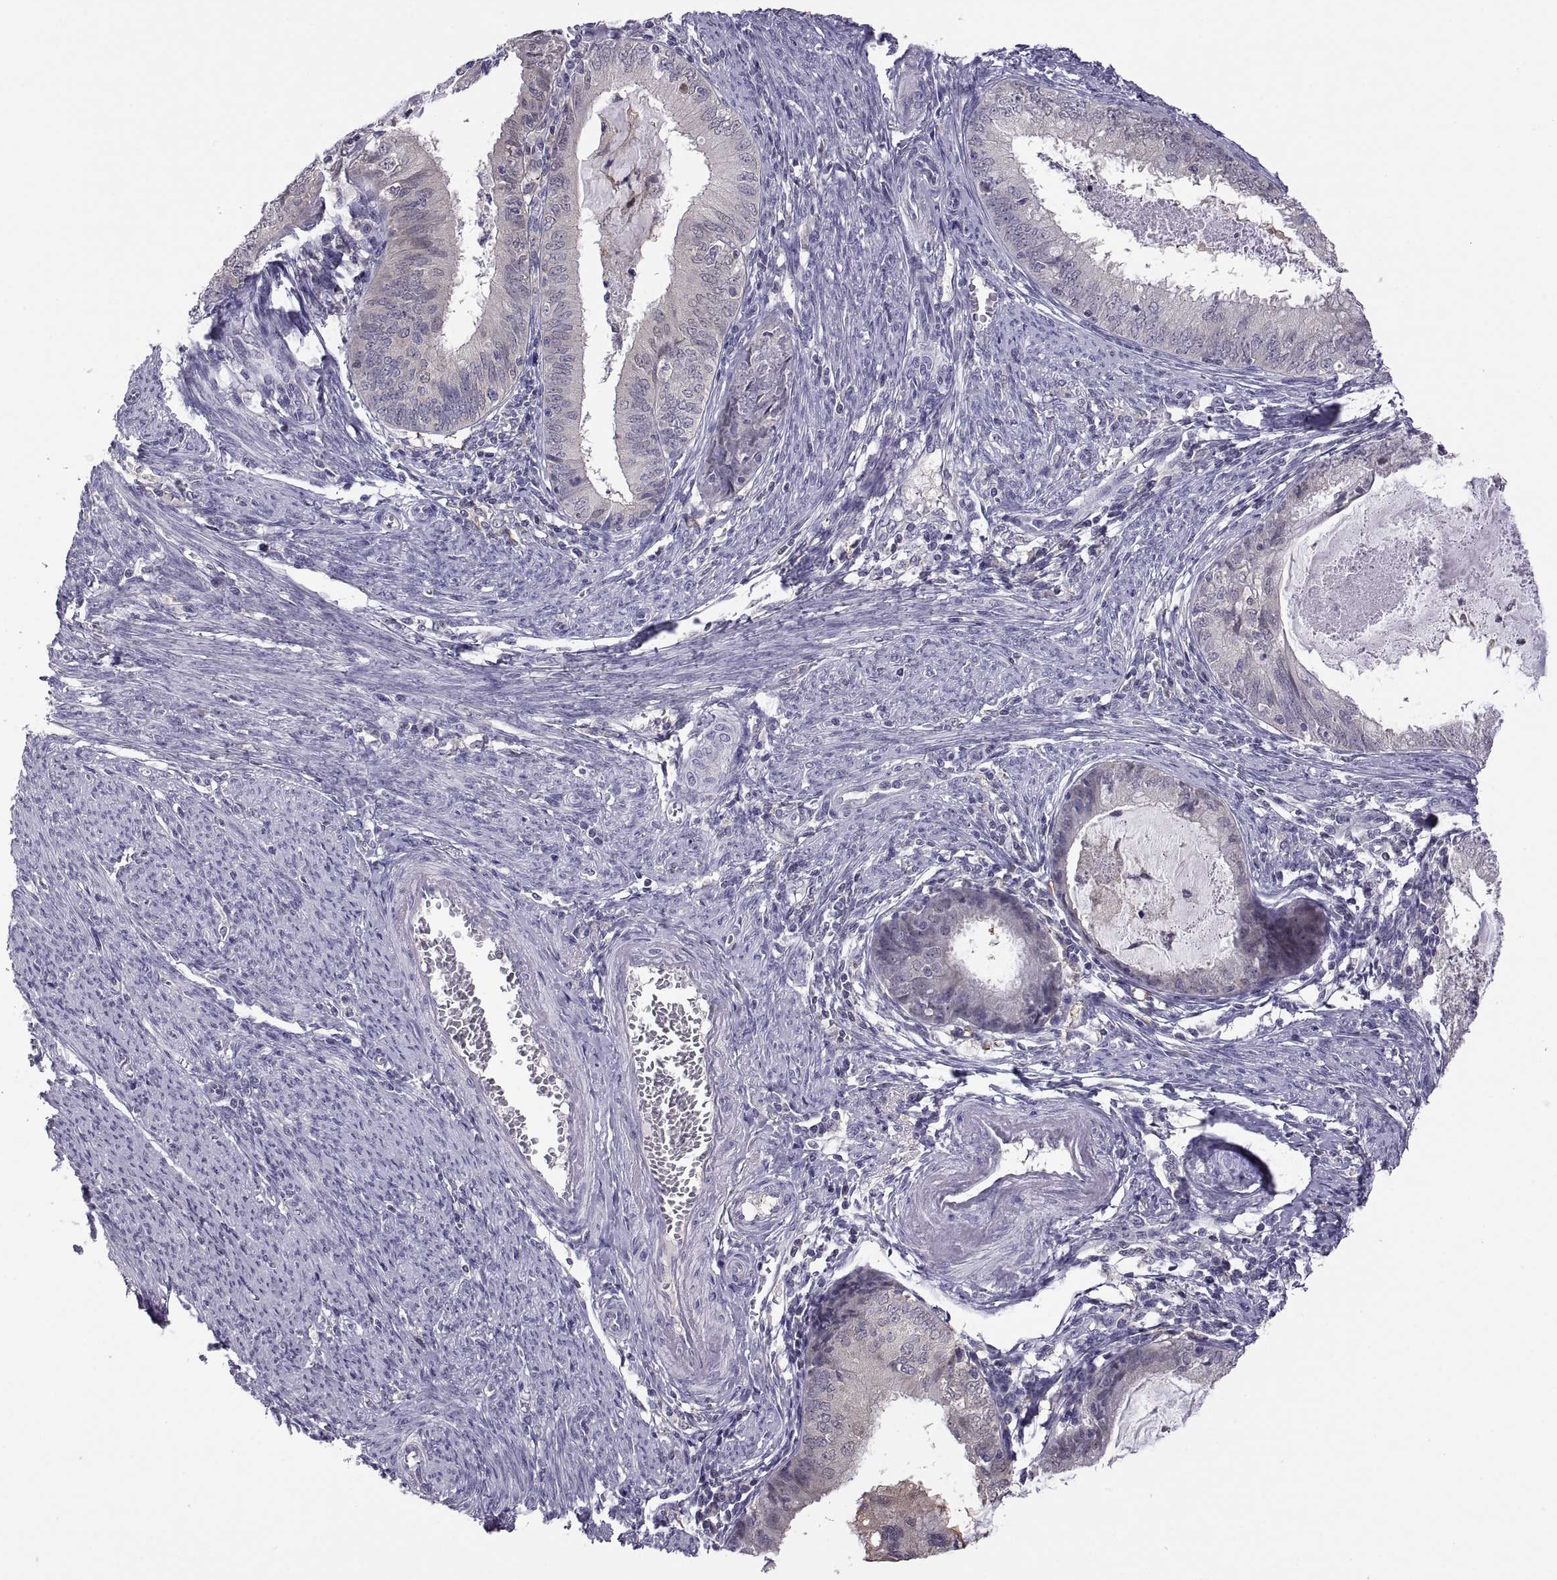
{"staining": {"intensity": "negative", "quantity": "none", "location": "none"}, "tissue": "endometrial cancer", "cell_type": "Tumor cells", "image_type": "cancer", "snomed": [{"axis": "morphology", "description": "Adenocarcinoma, NOS"}, {"axis": "topography", "description": "Endometrium"}], "caption": "An image of endometrial cancer (adenocarcinoma) stained for a protein displays no brown staining in tumor cells.", "gene": "FGF9", "patient": {"sex": "female", "age": 57}}